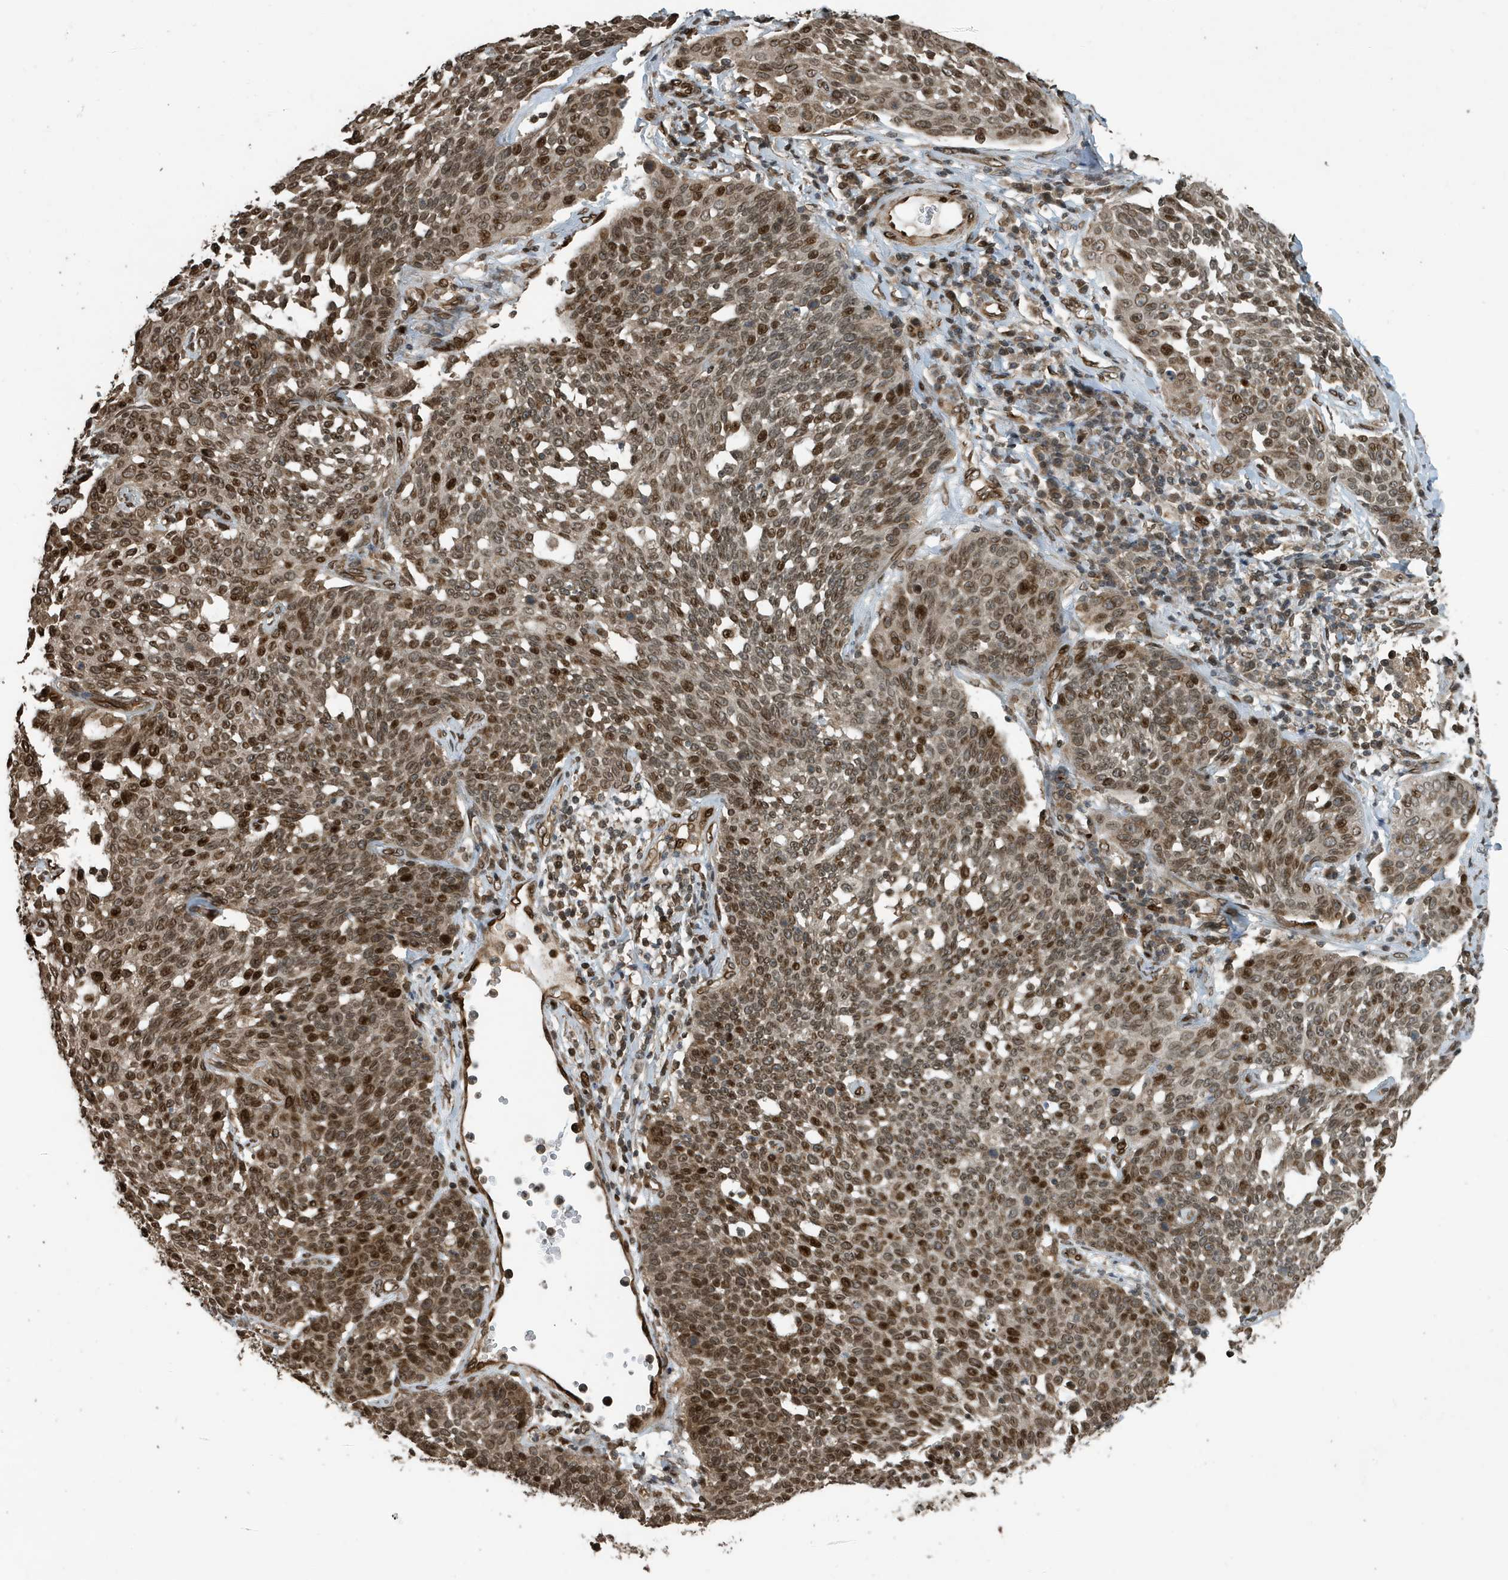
{"staining": {"intensity": "moderate", "quantity": ">75%", "location": "nuclear"}, "tissue": "cervical cancer", "cell_type": "Tumor cells", "image_type": "cancer", "snomed": [{"axis": "morphology", "description": "Squamous cell carcinoma, NOS"}, {"axis": "topography", "description": "Cervix"}], "caption": "Human cervical cancer (squamous cell carcinoma) stained for a protein (brown) shows moderate nuclear positive positivity in approximately >75% of tumor cells.", "gene": "DUSP18", "patient": {"sex": "female", "age": 34}}